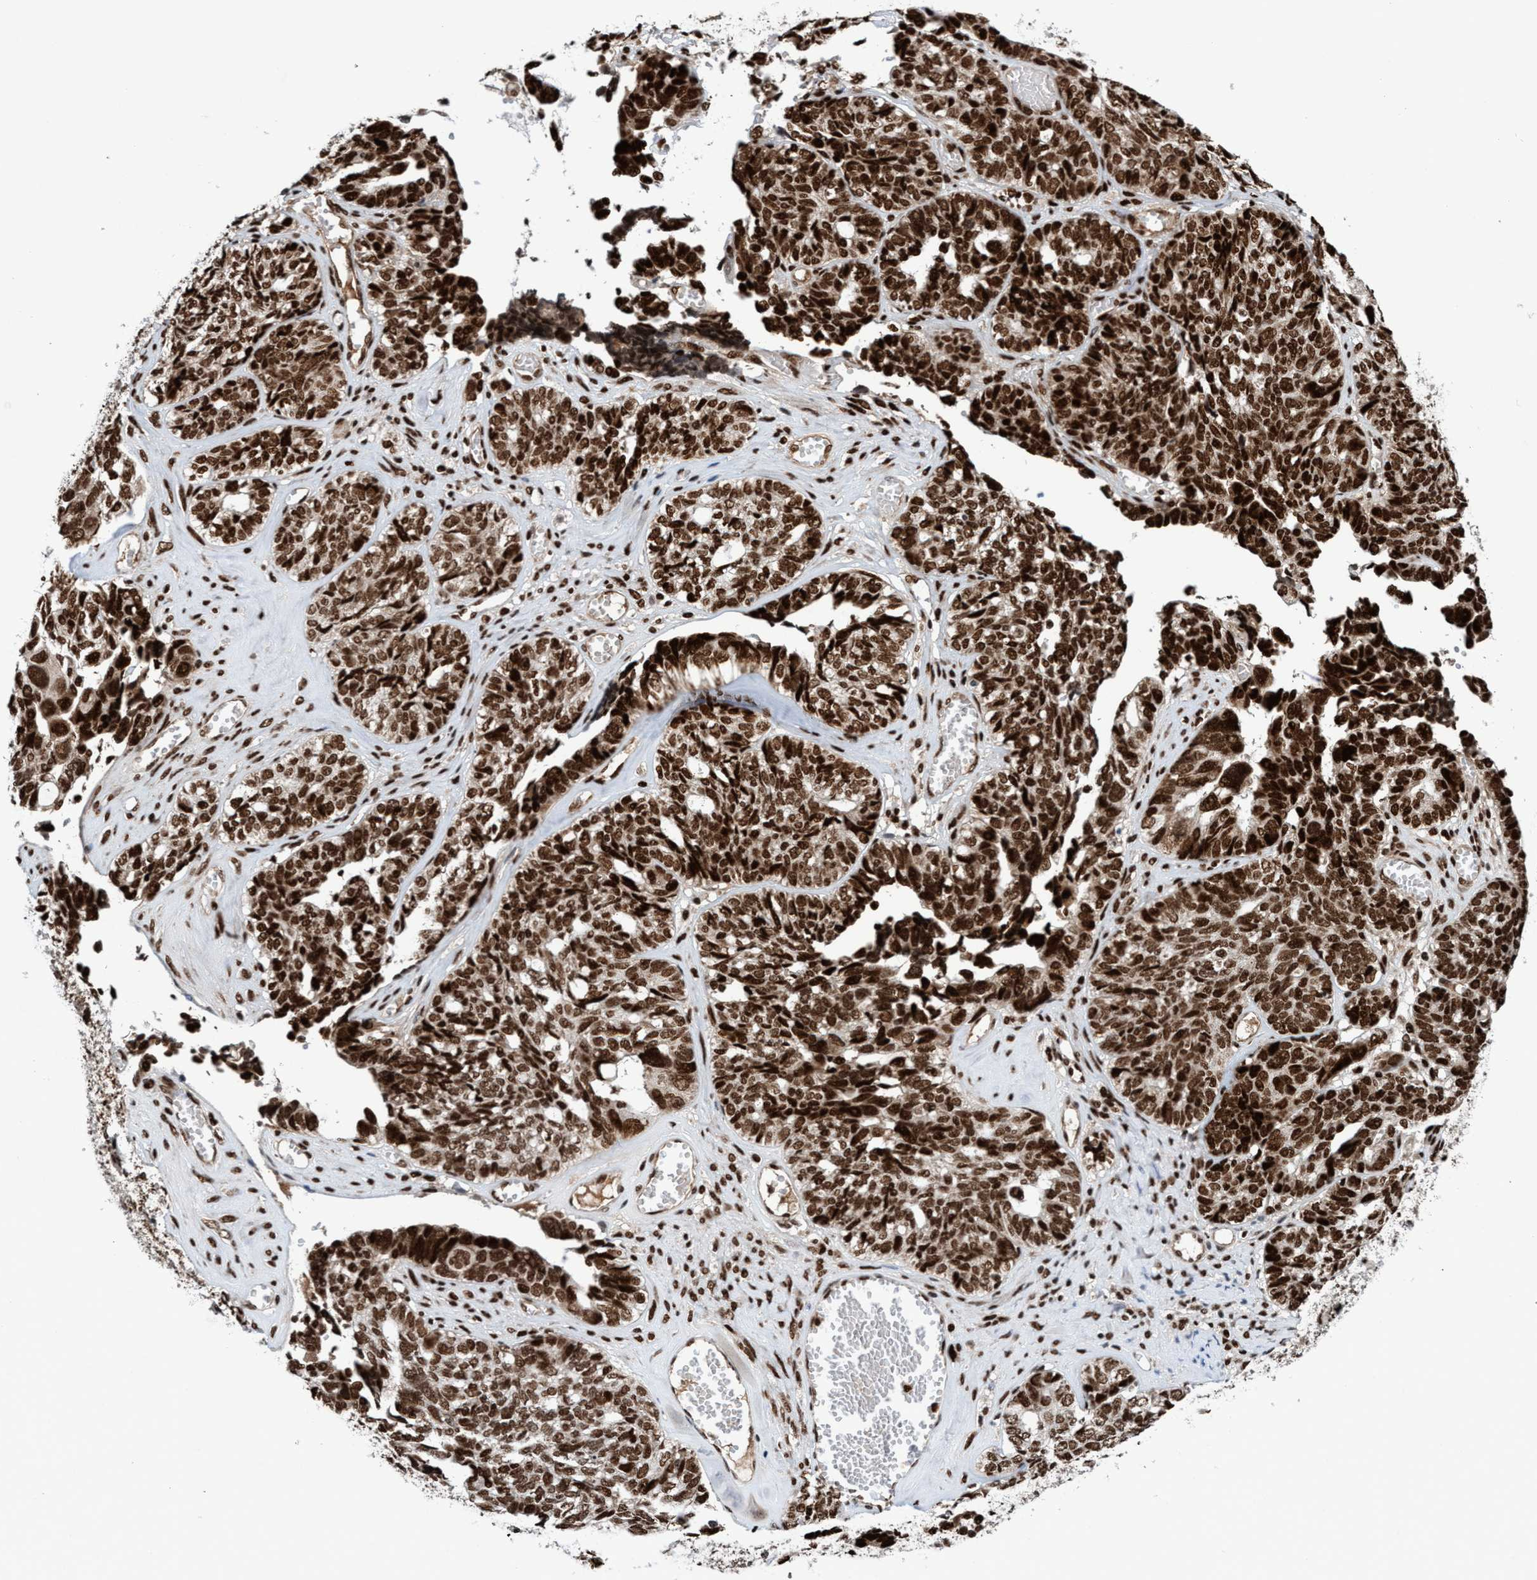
{"staining": {"intensity": "strong", "quantity": ">75%", "location": "cytoplasmic/membranous,nuclear"}, "tissue": "ovarian cancer", "cell_type": "Tumor cells", "image_type": "cancer", "snomed": [{"axis": "morphology", "description": "Cystadenocarcinoma, serous, NOS"}, {"axis": "topography", "description": "Ovary"}], "caption": "Protein staining exhibits strong cytoplasmic/membranous and nuclear expression in approximately >75% of tumor cells in ovarian serous cystadenocarcinoma. The staining was performed using DAB (3,3'-diaminobenzidine) to visualize the protein expression in brown, while the nuclei were stained in blue with hematoxylin (Magnification: 20x).", "gene": "TOPBP1", "patient": {"sex": "female", "age": 79}}